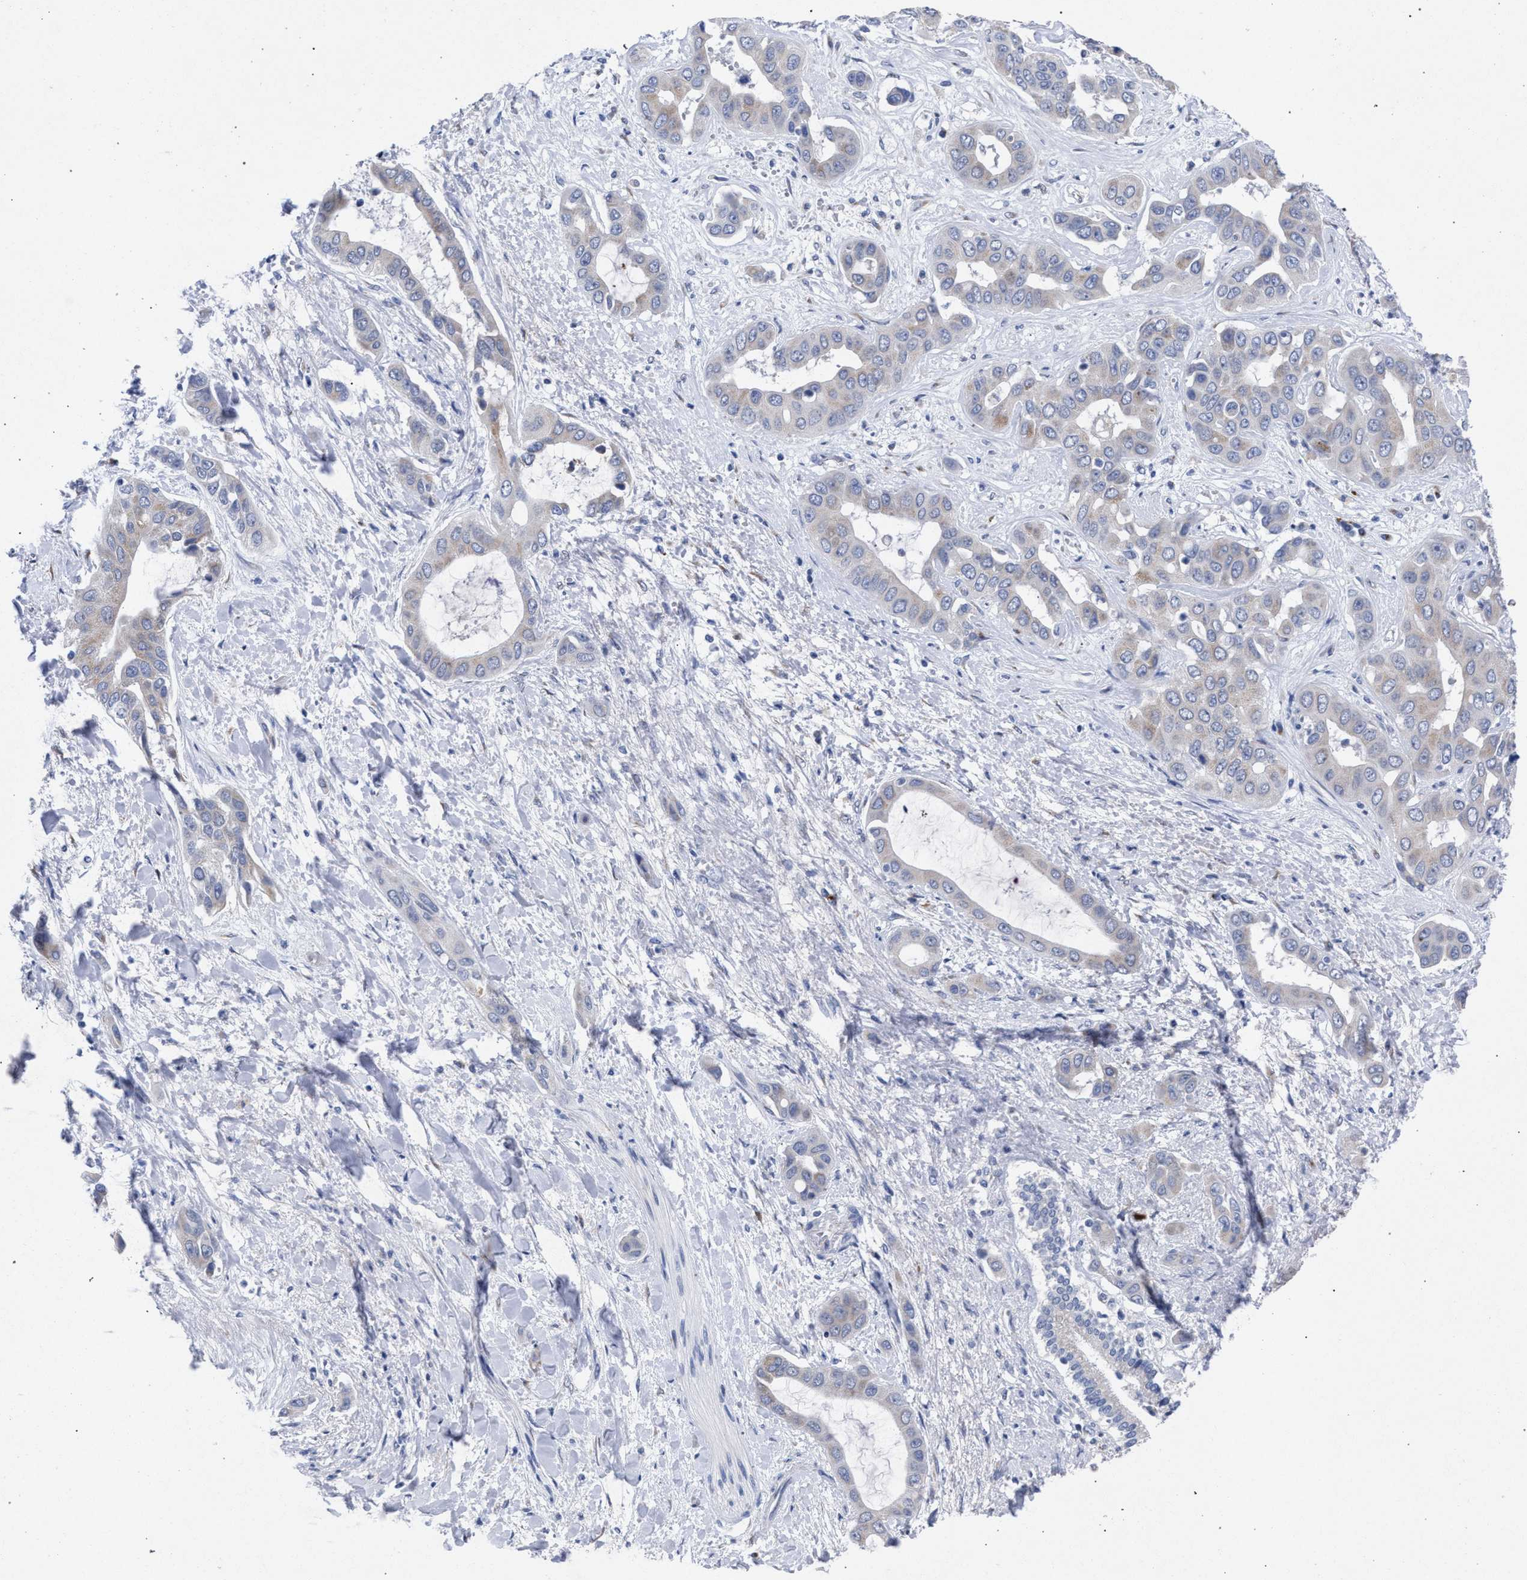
{"staining": {"intensity": "negative", "quantity": "none", "location": "none"}, "tissue": "liver cancer", "cell_type": "Tumor cells", "image_type": "cancer", "snomed": [{"axis": "morphology", "description": "Cholangiocarcinoma"}, {"axis": "topography", "description": "Liver"}], "caption": "Liver cholangiocarcinoma was stained to show a protein in brown. There is no significant staining in tumor cells.", "gene": "GOLGA2", "patient": {"sex": "female", "age": 52}}